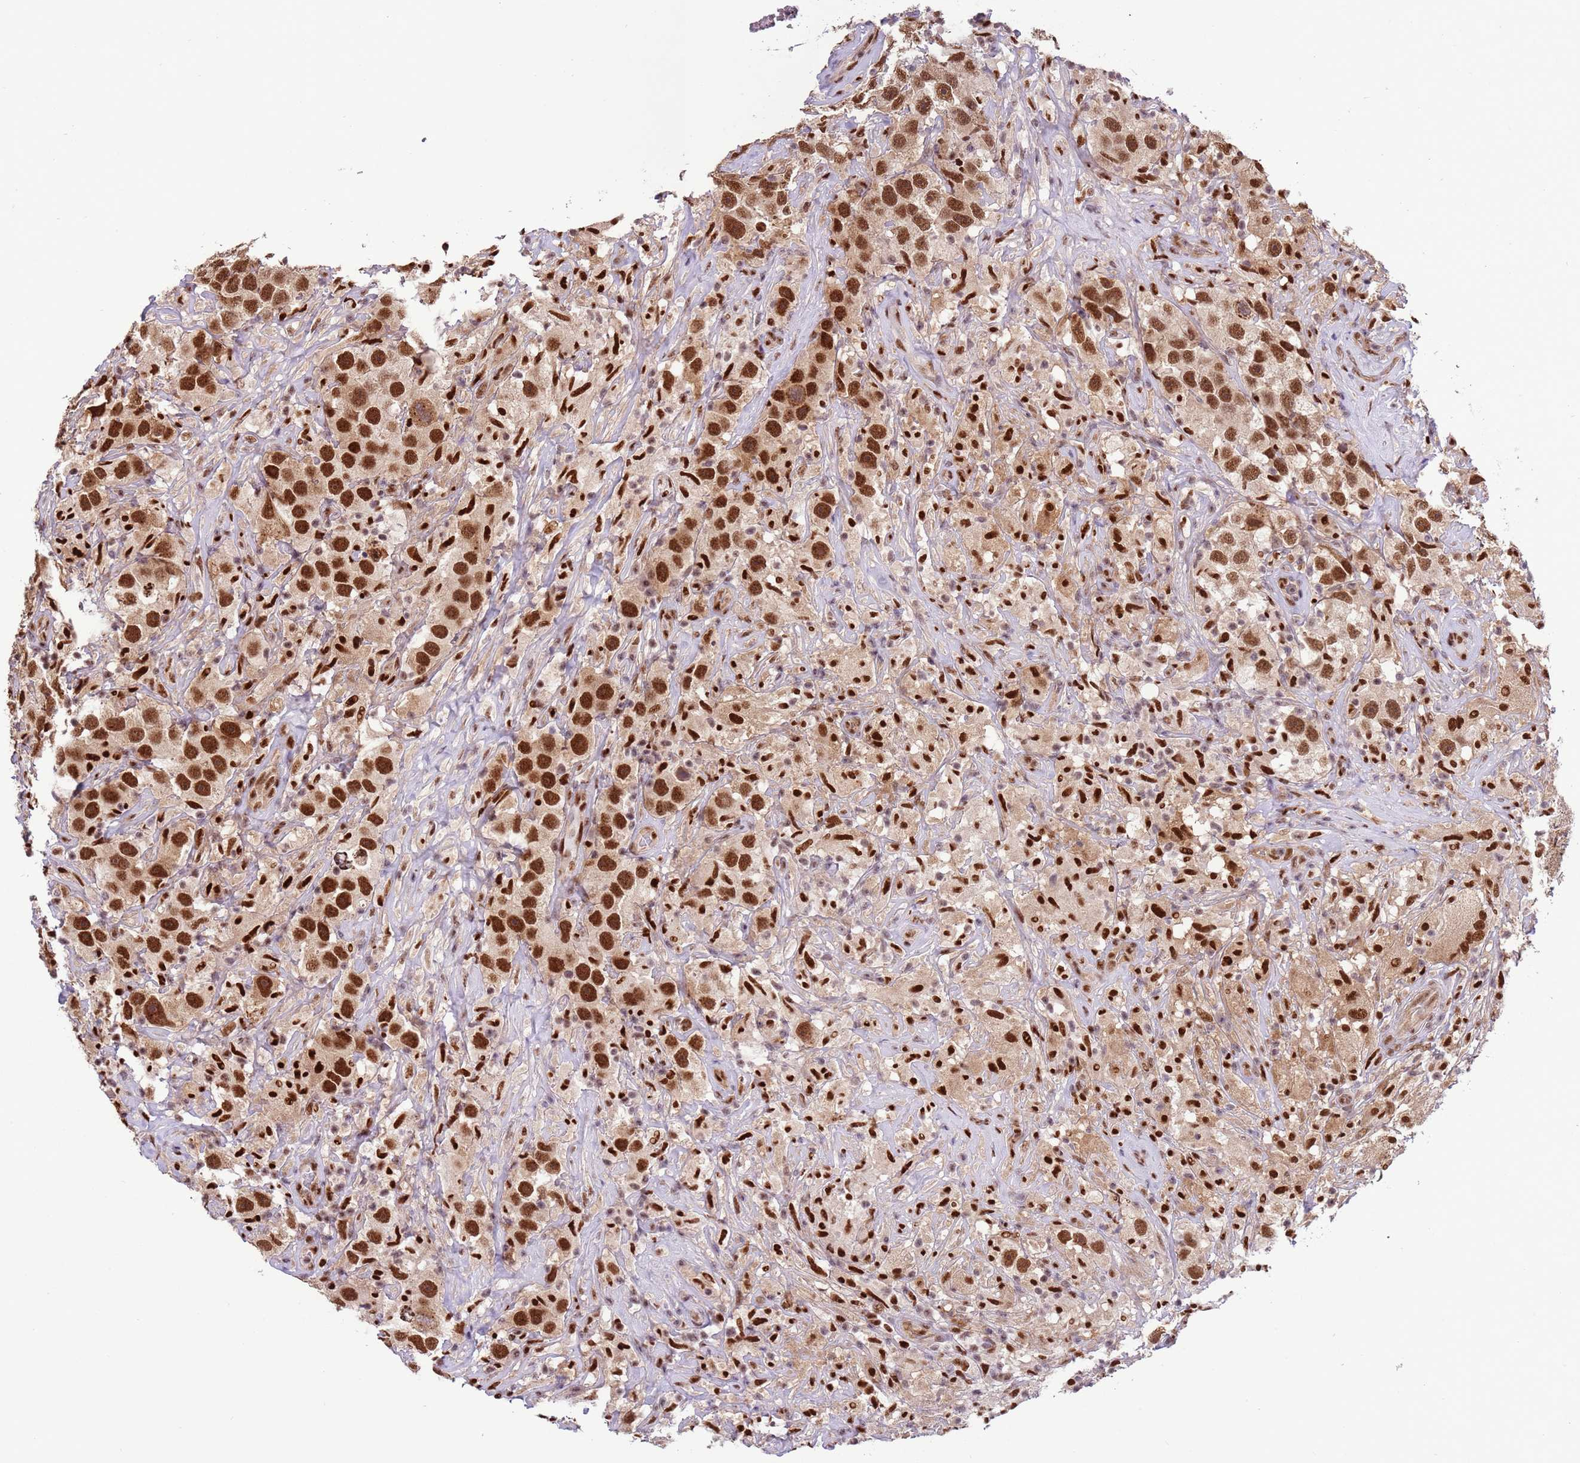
{"staining": {"intensity": "strong", "quantity": ">75%", "location": "nuclear"}, "tissue": "testis cancer", "cell_type": "Tumor cells", "image_type": "cancer", "snomed": [{"axis": "morphology", "description": "Seminoma, NOS"}, {"axis": "topography", "description": "Testis"}], "caption": "An immunohistochemistry micrograph of neoplastic tissue is shown. Protein staining in brown highlights strong nuclear positivity in testis cancer (seminoma) within tumor cells.", "gene": "PRPF6", "patient": {"sex": "male", "age": 49}}